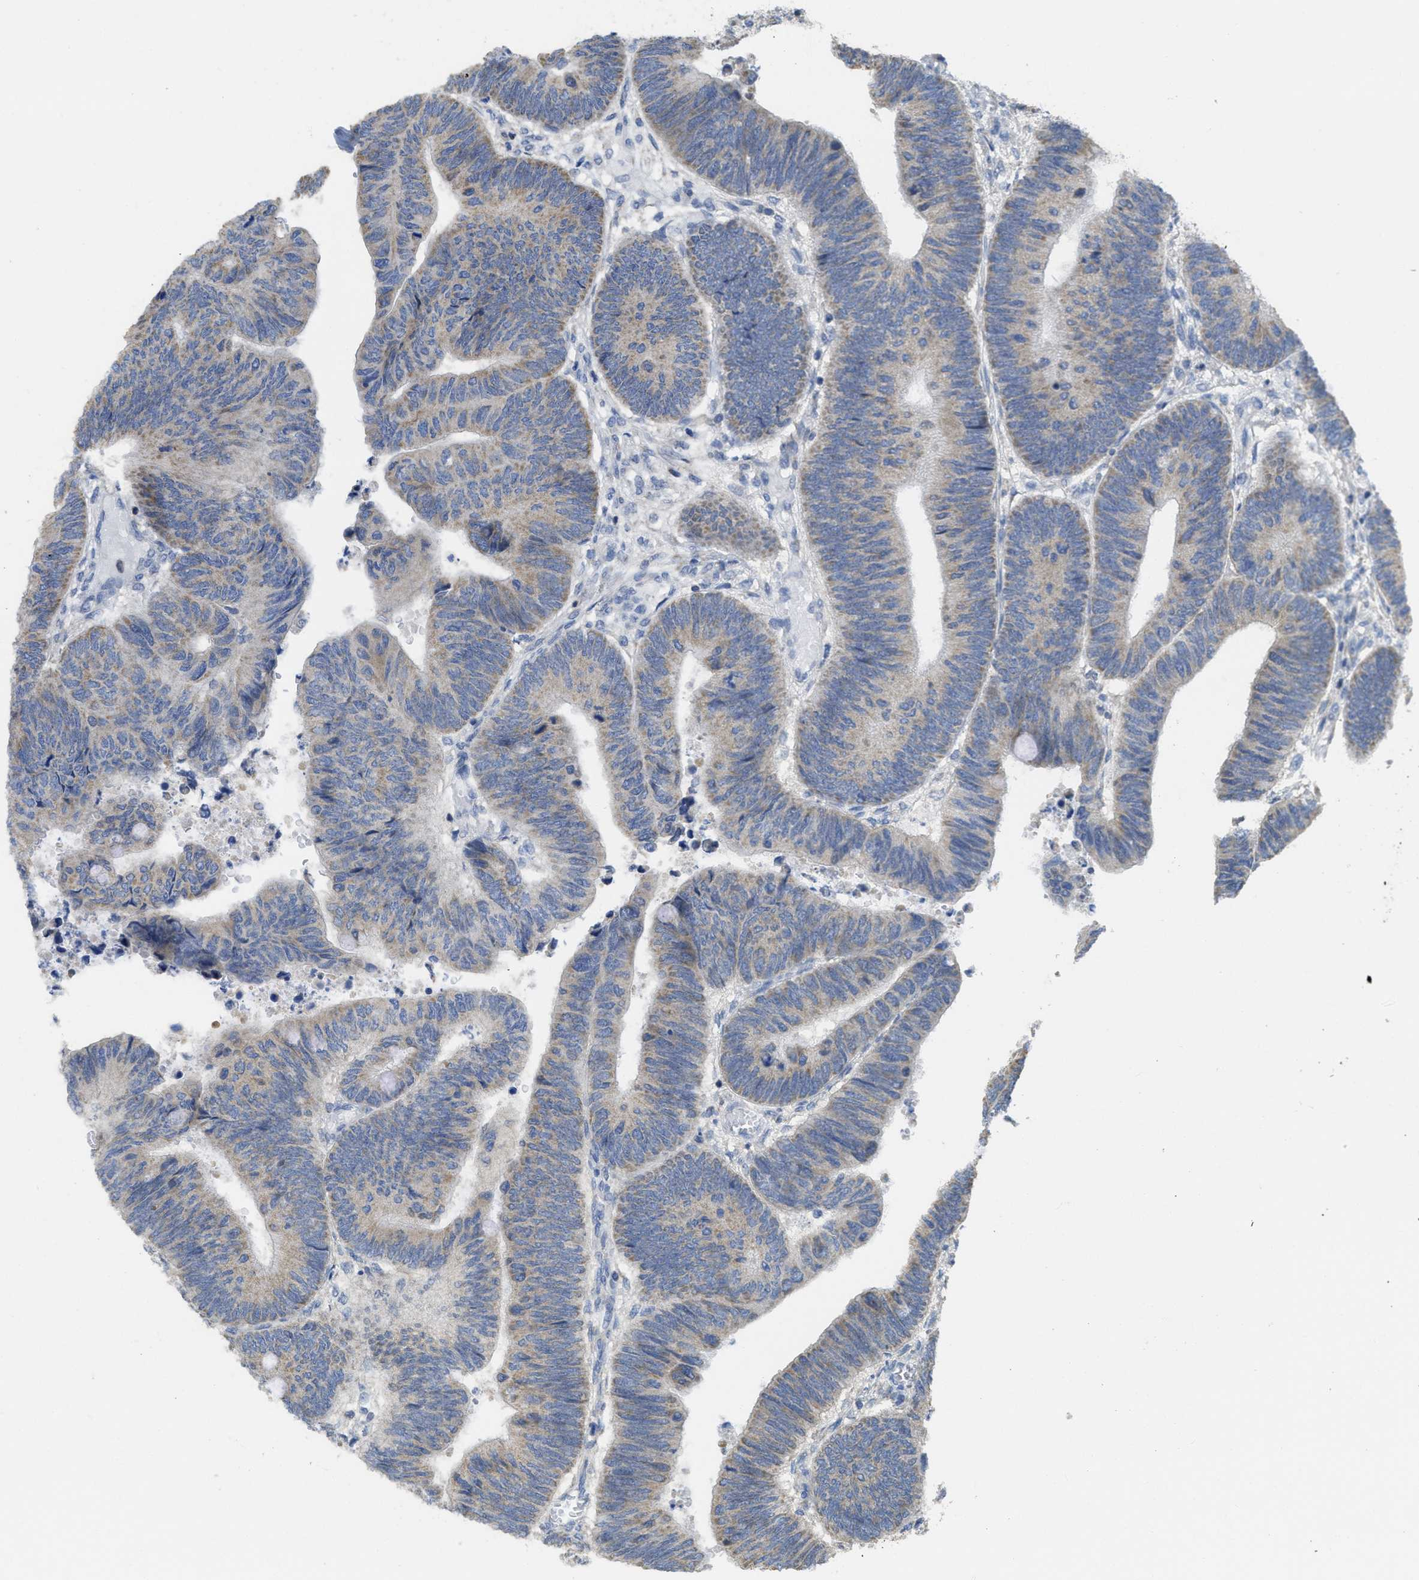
{"staining": {"intensity": "weak", "quantity": "25%-75%", "location": "cytoplasmic/membranous"}, "tissue": "colorectal cancer", "cell_type": "Tumor cells", "image_type": "cancer", "snomed": [{"axis": "morphology", "description": "Normal tissue, NOS"}, {"axis": "morphology", "description": "Adenocarcinoma, NOS"}, {"axis": "topography", "description": "Rectum"}, {"axis": "topography", "description": "Peripheral nerve tissue"}], "caption": "Tumor cells demonstrate weak cytoplasmic/membranous expression in approximately 25%-75% of cells in adenocarcinoma (colorectal).", "gene": "SFXN2", "patient": {"sex": "male", "age": 92}}